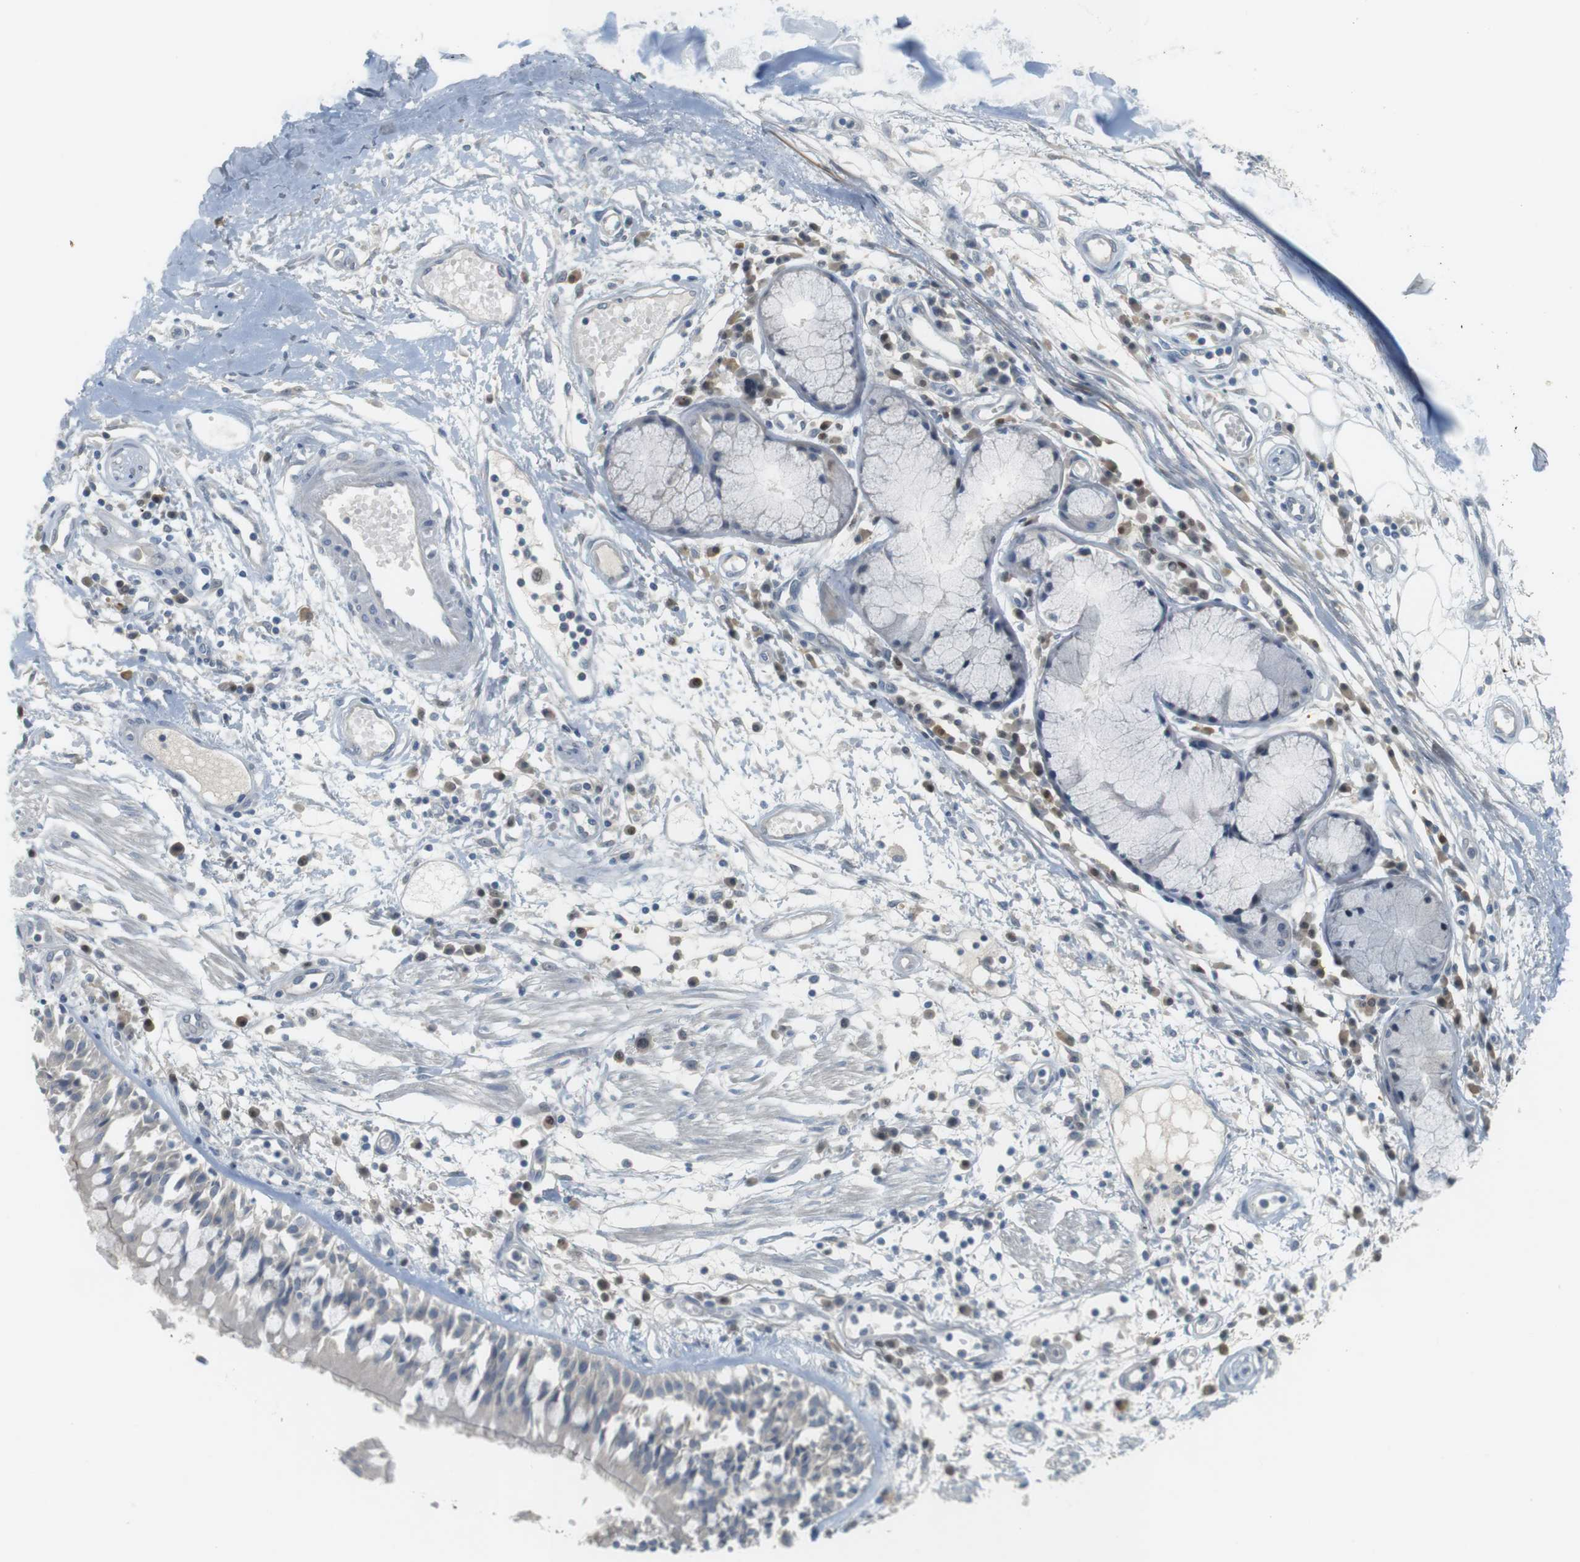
{"staining": {"intensity": "negative", "quantity": "none", "location": "none"}, "tissue": "adipose tissue", "cell_type": "Adipocytes", "image_type": "normal", "snomed": [{"axis": "morphology", "description": "Normal tissue, NOS"}, {"axis": "morphology", "description": "Adenocarcinoma, NOS"}, {"axis": "topography", "description": "Cartilage tissue"}, {"axis": "topography", "description": "Bronchus"}, {"axis": "topography", "description": "Lung"}], "caption": "Immunohistochemistry of unremarkable human adipose tissue displays no staining in adipocytes.", "gene": "CREB3L2", "patient": {"sex": "female", "age": 67}}